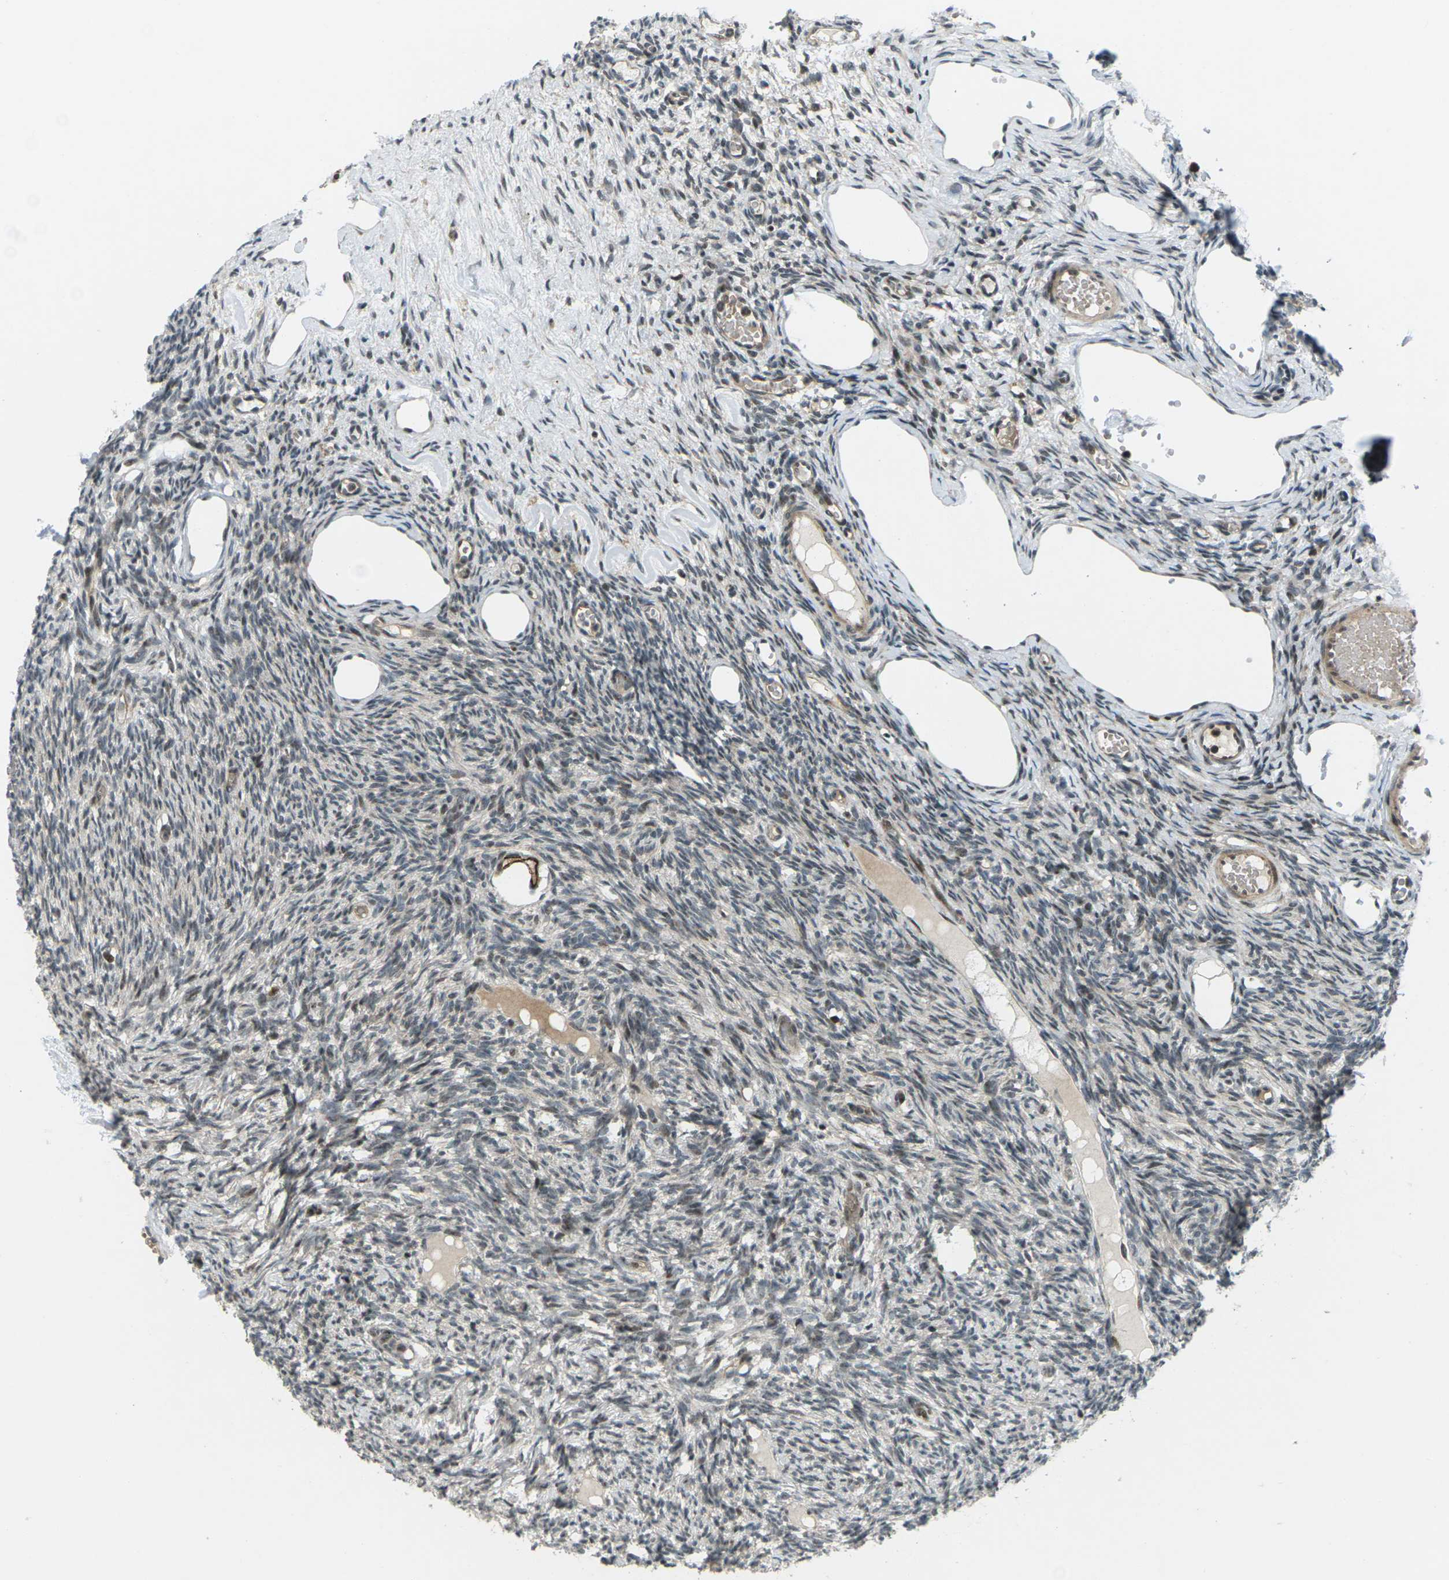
{"staining": {"intensity": "moderate", "quantity": "25%-75%", "location": "nuclear"}, "tissue": "ovary", "cell_type": "Ovarian stroma cells", "image_type": "normal", "snomed": [{"axis": "morphology", "description": "Normal tissue, NOS"}, {"axis": "topography", "description": "Ovary"}], "caption": "This histopathology image reveals immunohistochemistry (IHC) staining of normal ovary, with medium moderate nuclear expression in about 25%-75% of ovarian stroma cells.", "gene": "UBE2S", "patient": {"sex": "female", "age": 33}}